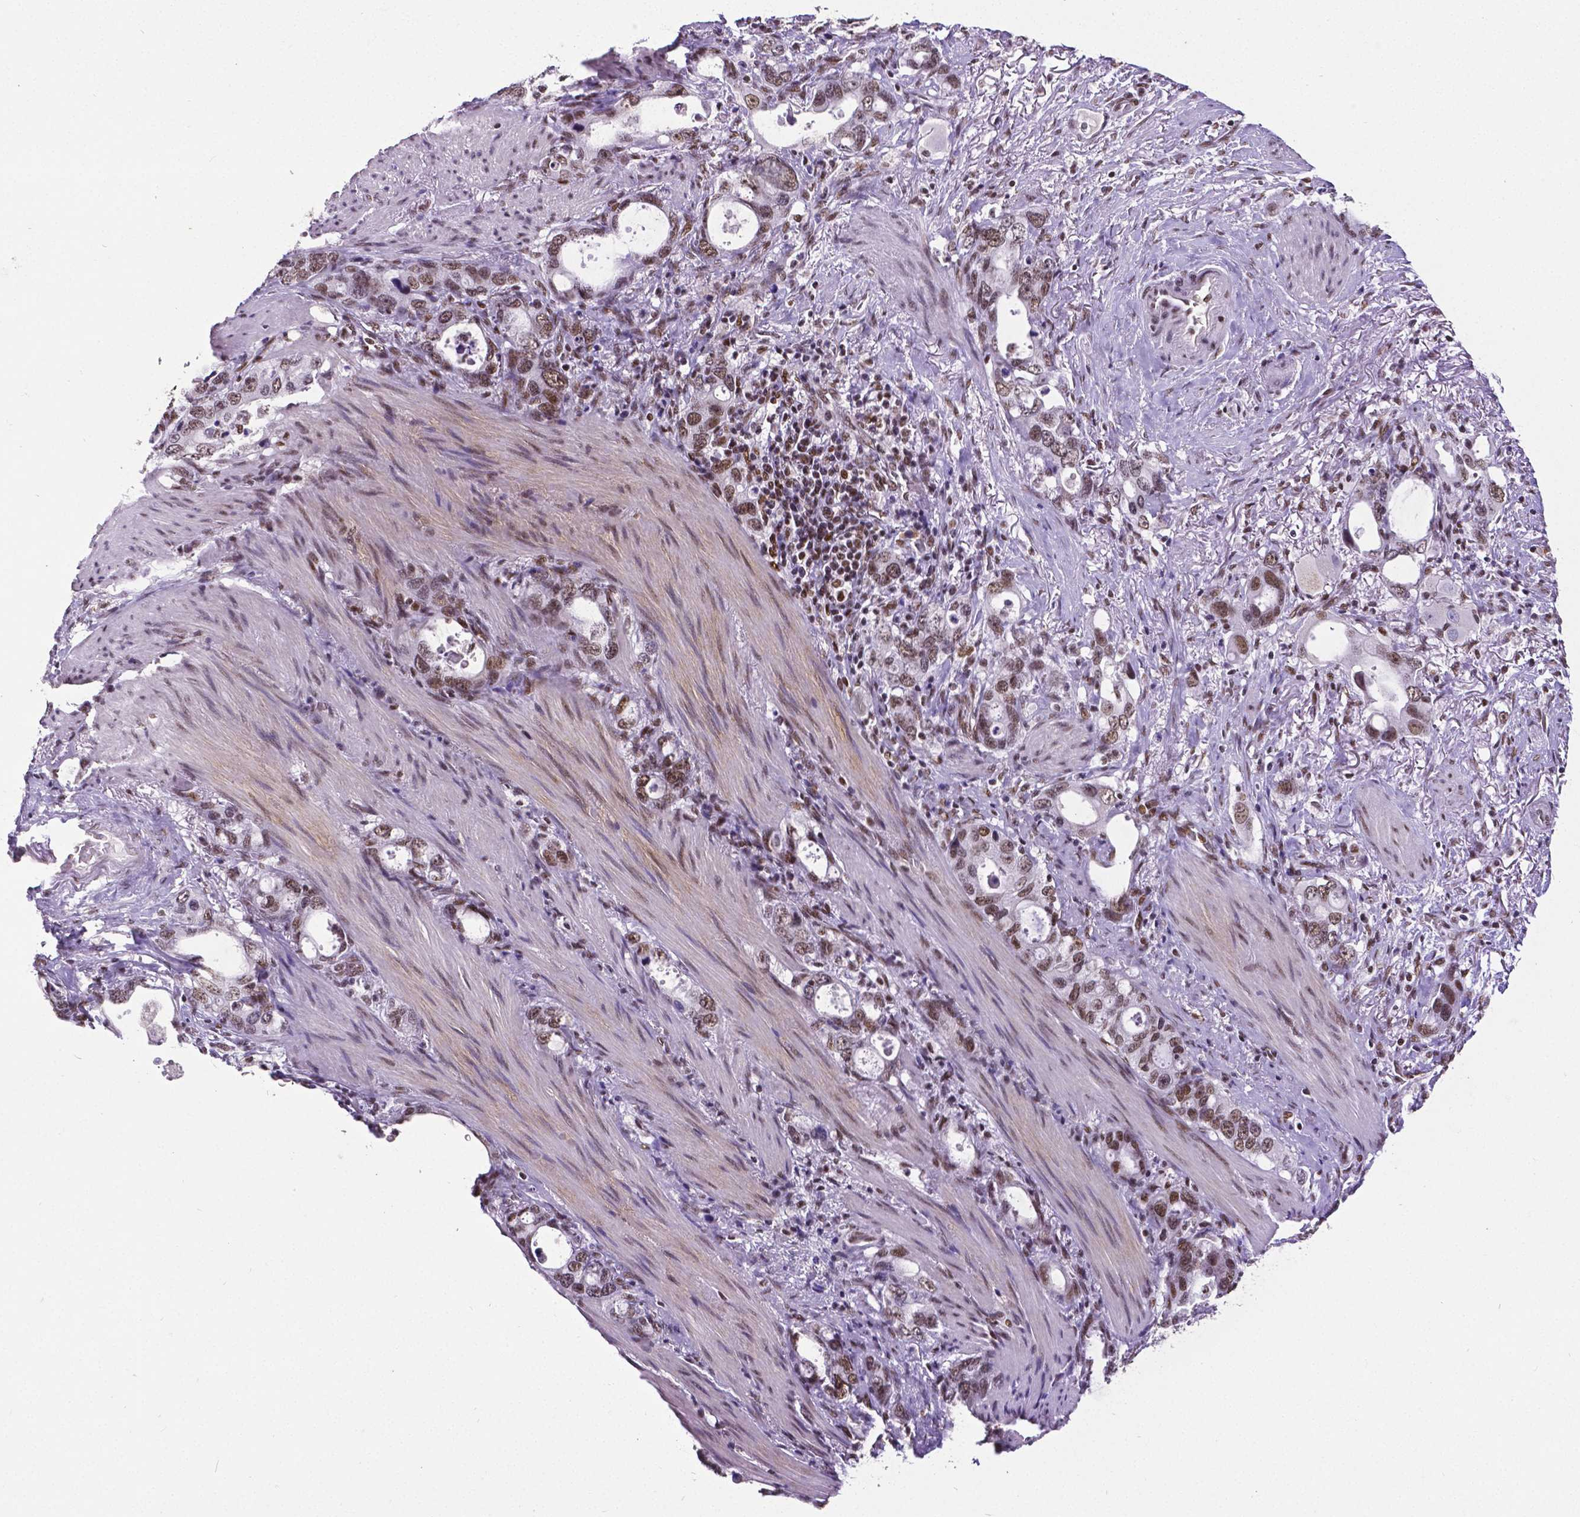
{"staining": {"intensity": "moderate", "quantity": ">75%", "location": "nuclear"}, "tissue": "stomach cancer", "cell_type": "Tumor cells", "image_type": "cancer", "snomed": [{"axis": "morphology", "description": "Adenocarcinoma, NOS"}, {"axis": "topography", "description": "Stomach, upper"}], "caption": "Stomach adenocarcinoma was stained to show a protein in brown. There is medium levels of moderate nuclear positivity in approximately >75% of tumor cells.", "gene": "REST", "patient": {"sex": "male", "age": 74}}